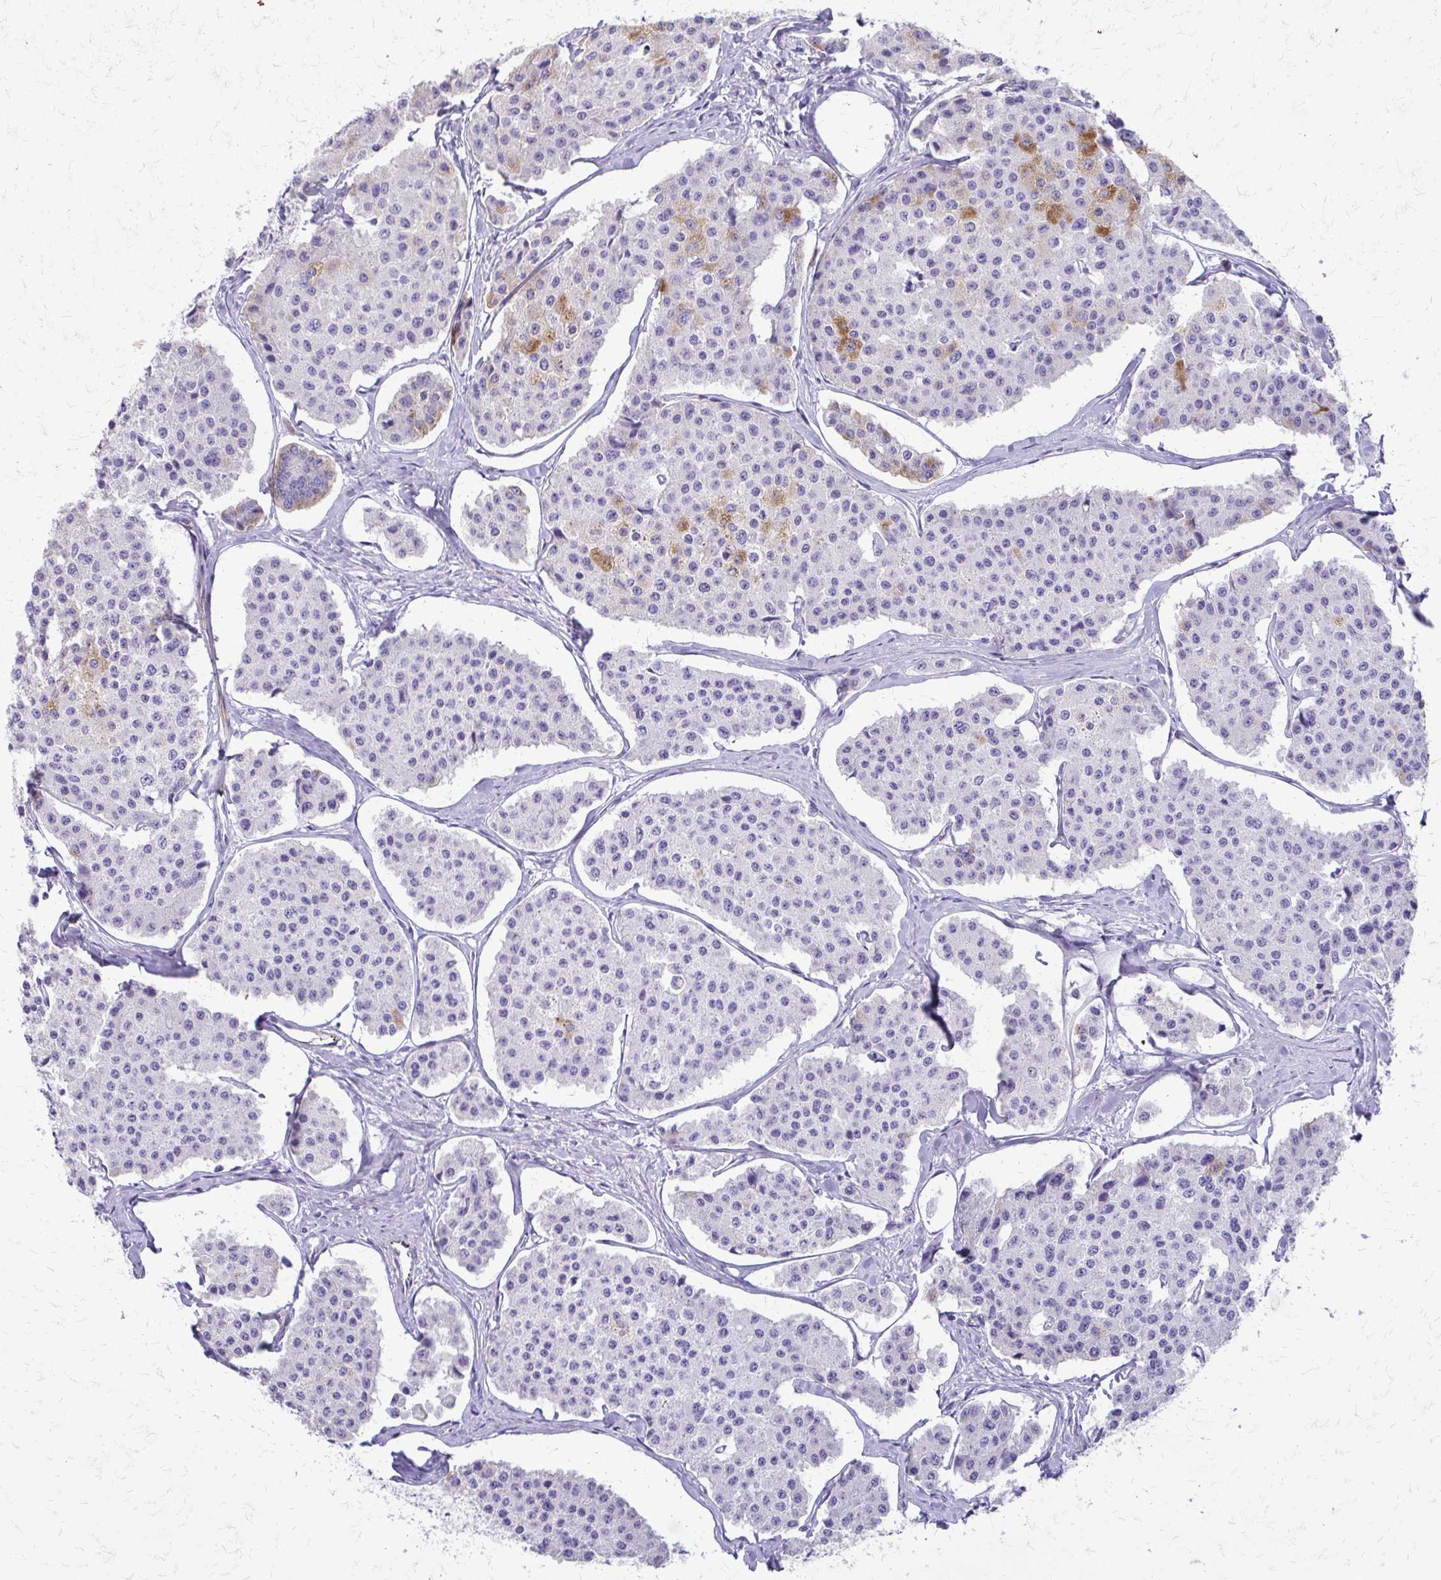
{"staining": {"intensity": "moderate", "quantity": "<25%", "location": "cytoplasmic/membranous"}, "tissue": "carcinoid", "cell_type": "Tumor cells", "image_type": "cancer", "snomed": [{"axis": "morphology", "description": "Carcinoid, malignant, NOS"}, {"axis": "topography", "description": "Small intestine"}], "caption": "About <25% of tumor cells in human carcinoid demonstrate moderate cytoplasmic/membranous protein positivity as visualized by brown immunohistochemical staining.", "gene": "TRIM6", "patient": {"sex": "female", "age": 65}}